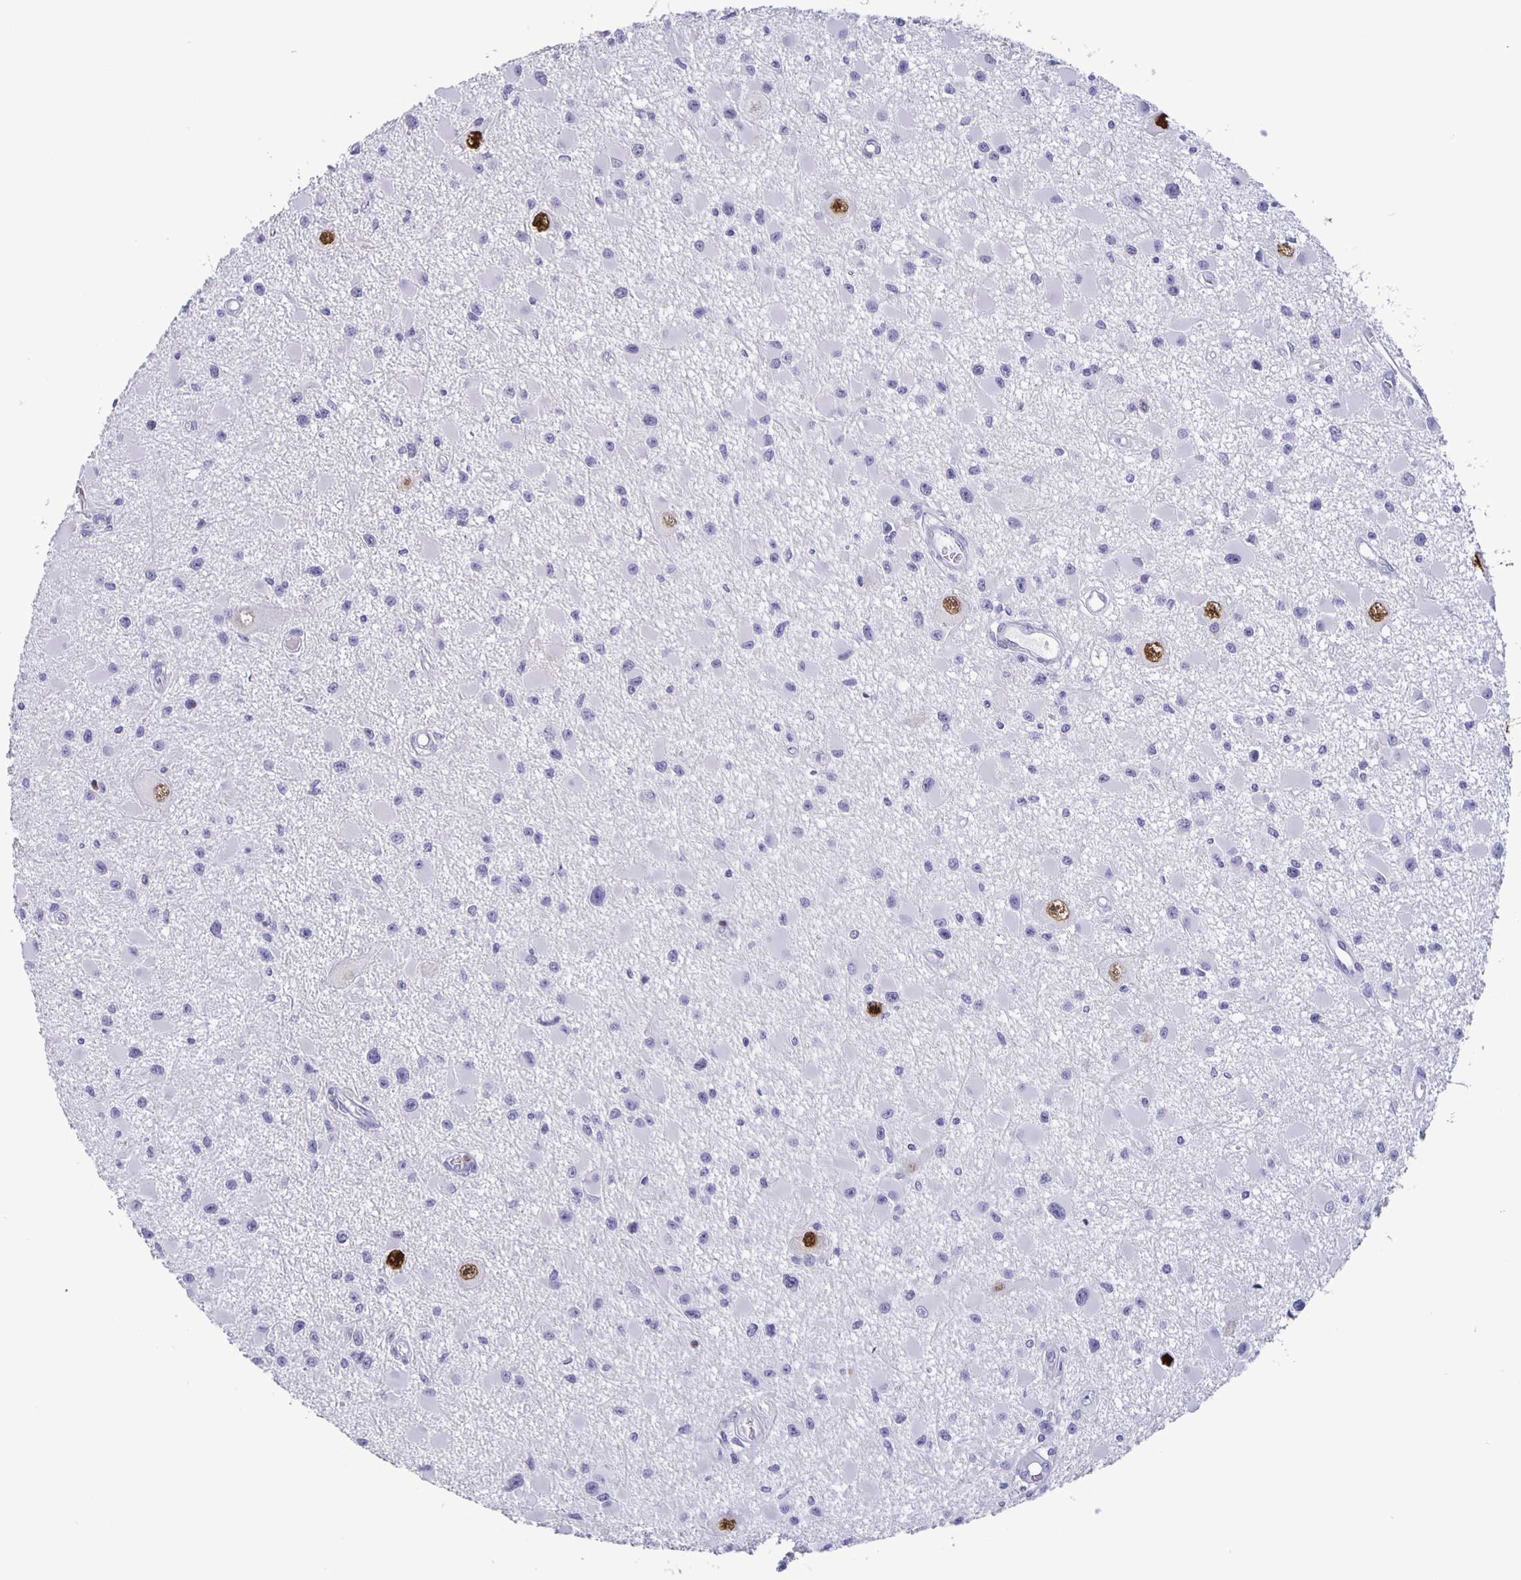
{"staining": {"intensity": "negative", "quantity": "none", "location": "none"}, "tissue": "glioma", "cell_type": "Tumor cells", "image_type": "cancer", "snomed": [{"axis": "morphology", "description": "Glioma, malignant, High grade"}, {"axis": "topography", "description": "Brain"}], "caption": "An immunohistochemistry (IHC) image of glioma is shown. There is no staining in tumor cells of glioma.", "gene": "SATB2", "patient": {"sex": "male", "age": 54}}